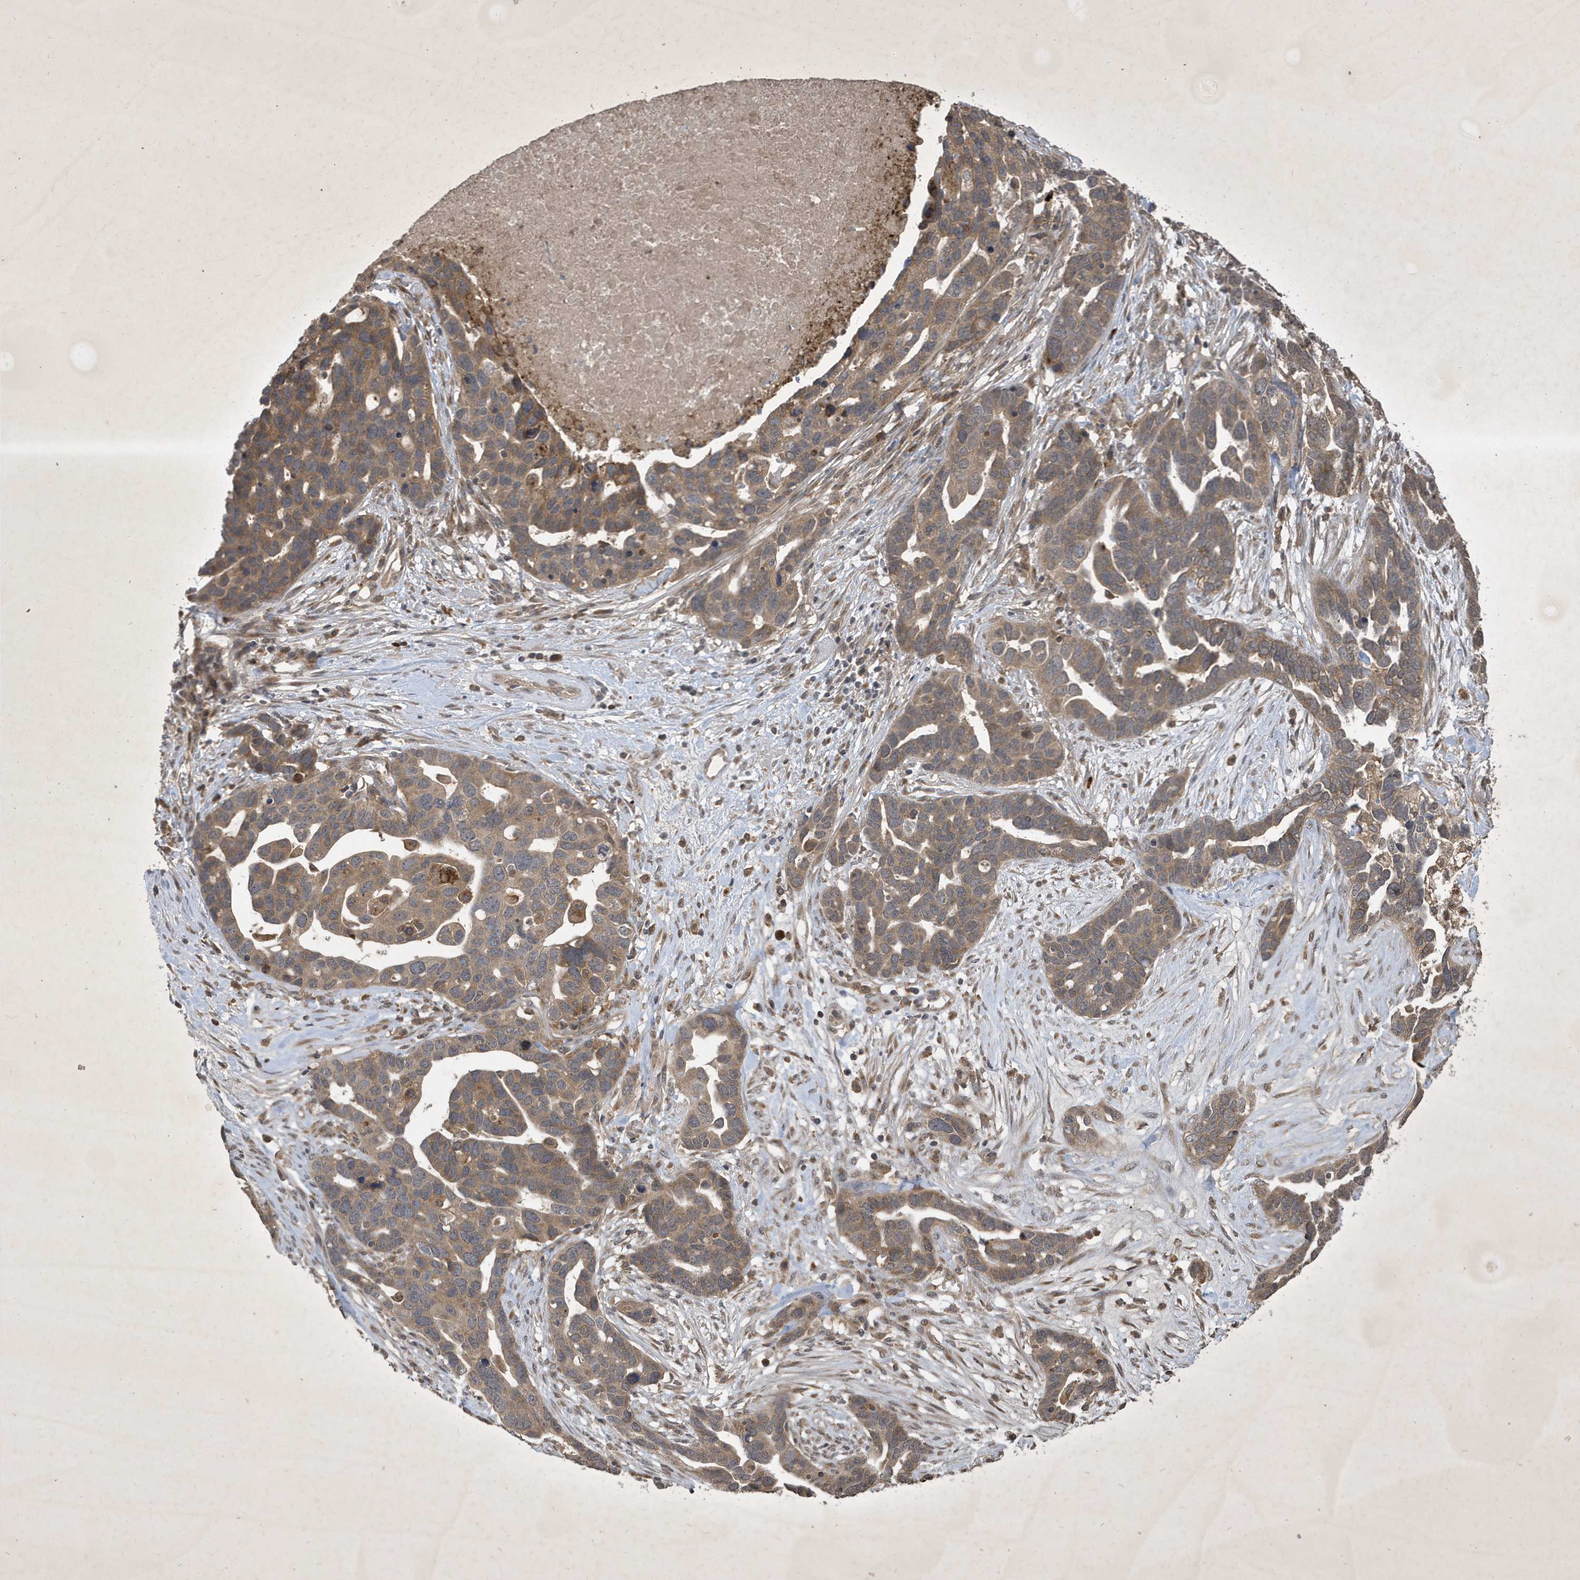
{"staining": {"intensity": "moderate", "quantity": ">75%", "location": "cytoplasmic/membranous"}, "tissue": "ovarian cancer", "cell_type": "Tumor cells", "image_type": "cancer", "snomed": [{"axis": "morphology", "description": "Cystadenocarcinoma, serous, NOS"}, {"axis": "topography", "description": "Ovary"}], "caption": "A photomicrograph of human ovarian cancer stained for a protein displays moderate cytoplasmic/membranous brown staining in tumor cells.", "gene": "STX10", "patient": {"sex": "female", "age": 54}}